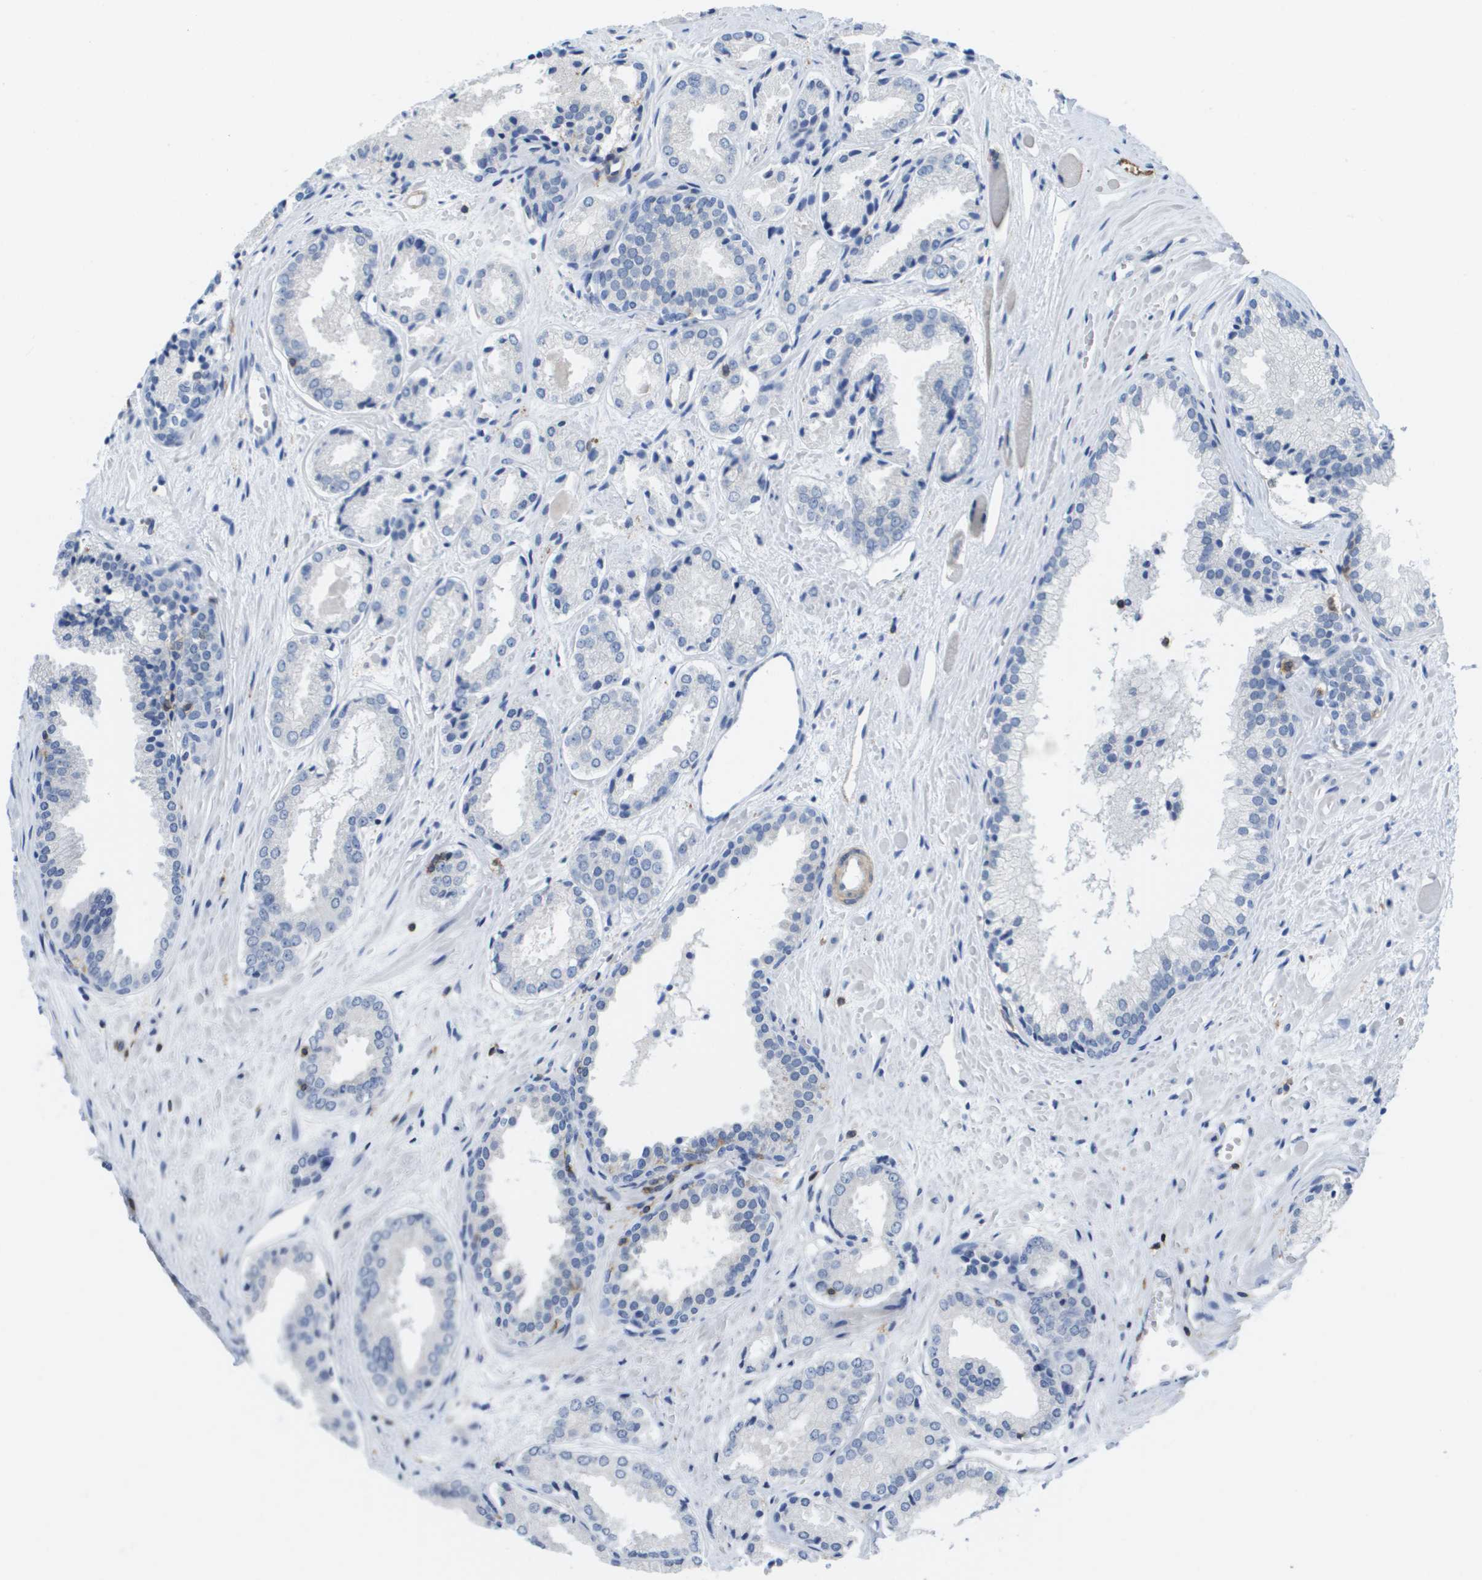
{"staining": {"intensity": "negative", "quantity": "none", "location": "none"}, "tissue": "prostate cancer", "cell_type": "Tumor cells", "image_type": "cancer", "snomed": [{"axis": "morphology", "description": "Adenocarcinoma, Low grade"}, {"axis": "topography", "description": "Prostate"}], "caption": "DAB immunohistochemical staining of human prostate cancer displays no significant positivity in tumor cells.", "gene": "RCSD1", "patient": {"sex": "male", "age": 57}}